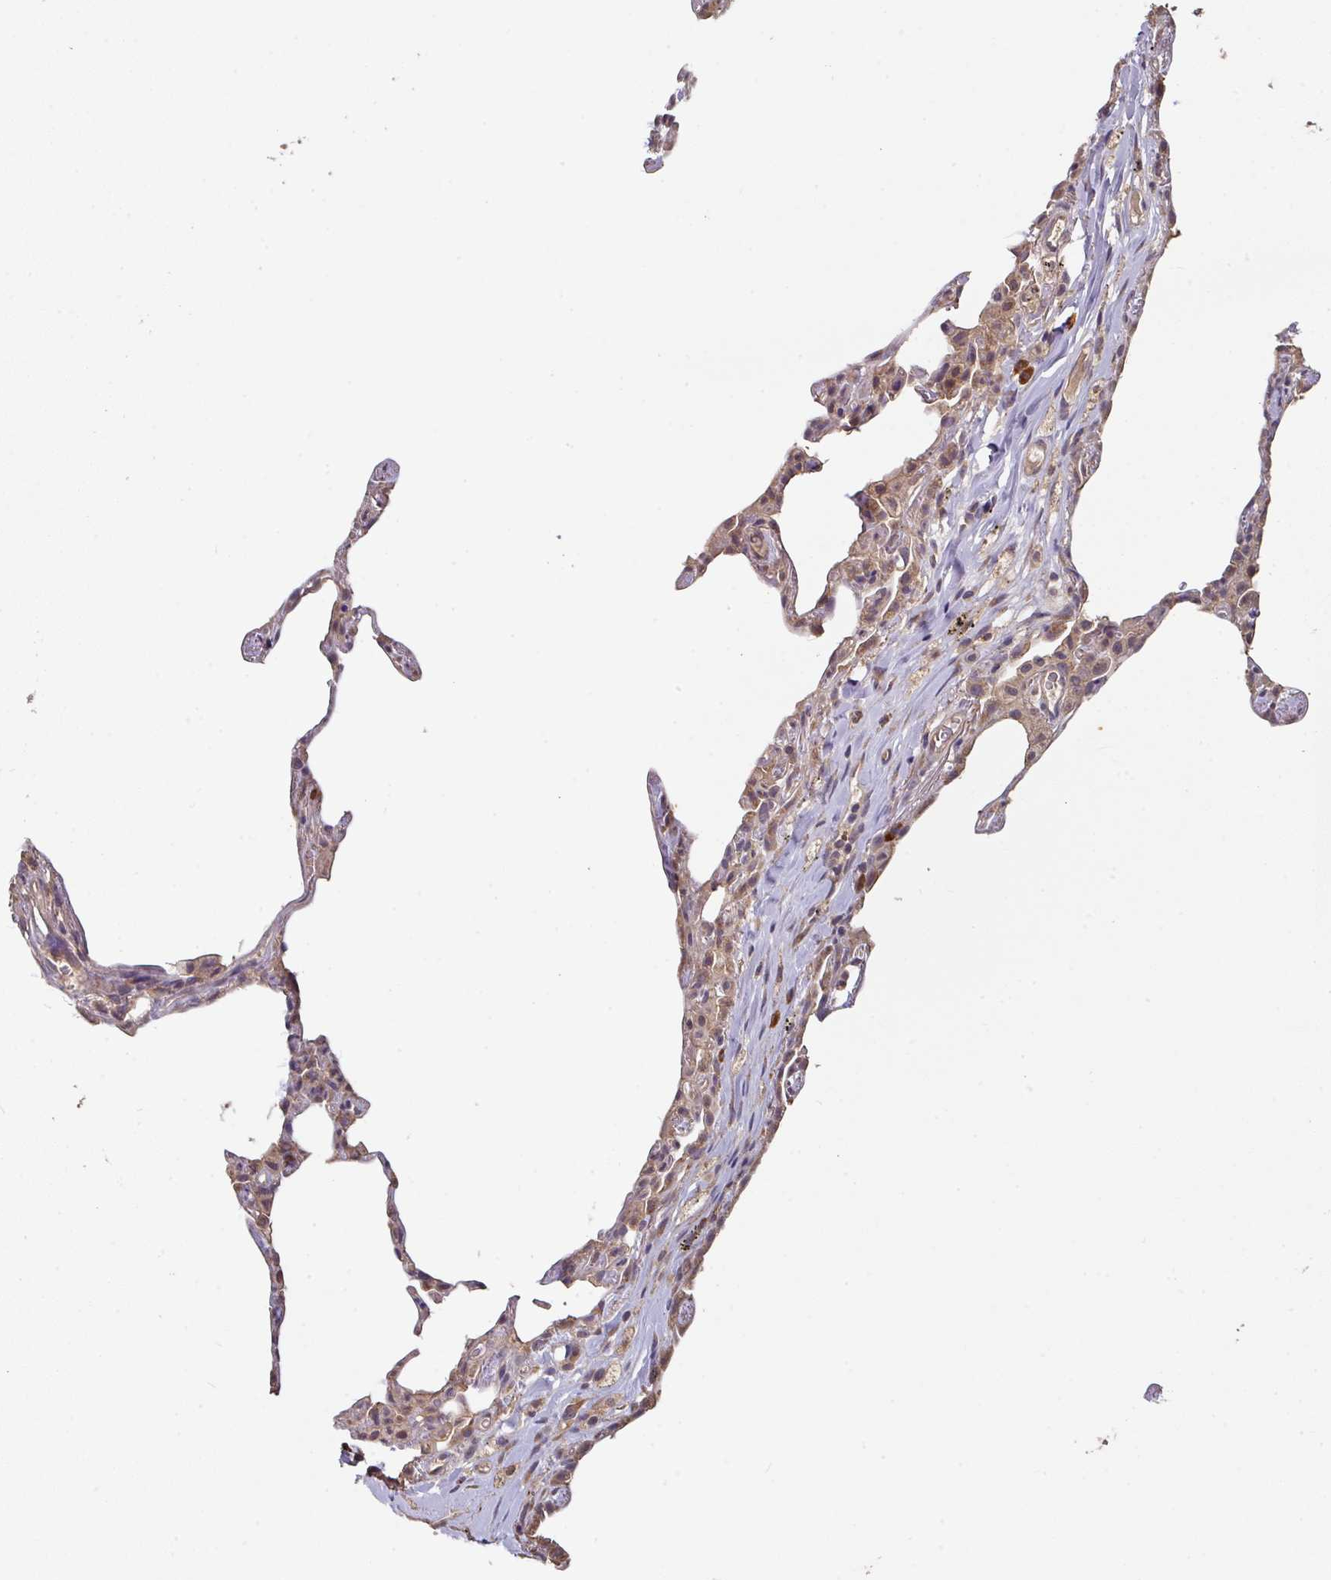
{"staining": {"intensity": "weak", "quantity": "25%-75%", "location": "cytoplasmic/membranous"}, "tissue": "lung", "cell_type": "Alveolar cells", "image_type": "normal", "snomed": [{"axis": "morphology", "description": "Normal tissue, NOS"}, {"axis": "topography", "description": "Lung"}], "caption": "The photomicrograph reveals immunohistochemical staining of unremarkable lung. There is weak cytoplasmic/membranous positivity is identified in approximately 25%-75% of alveolar cells.", "gene": "ACVR2B", "patient": {"sex": "female", "age": 57}}